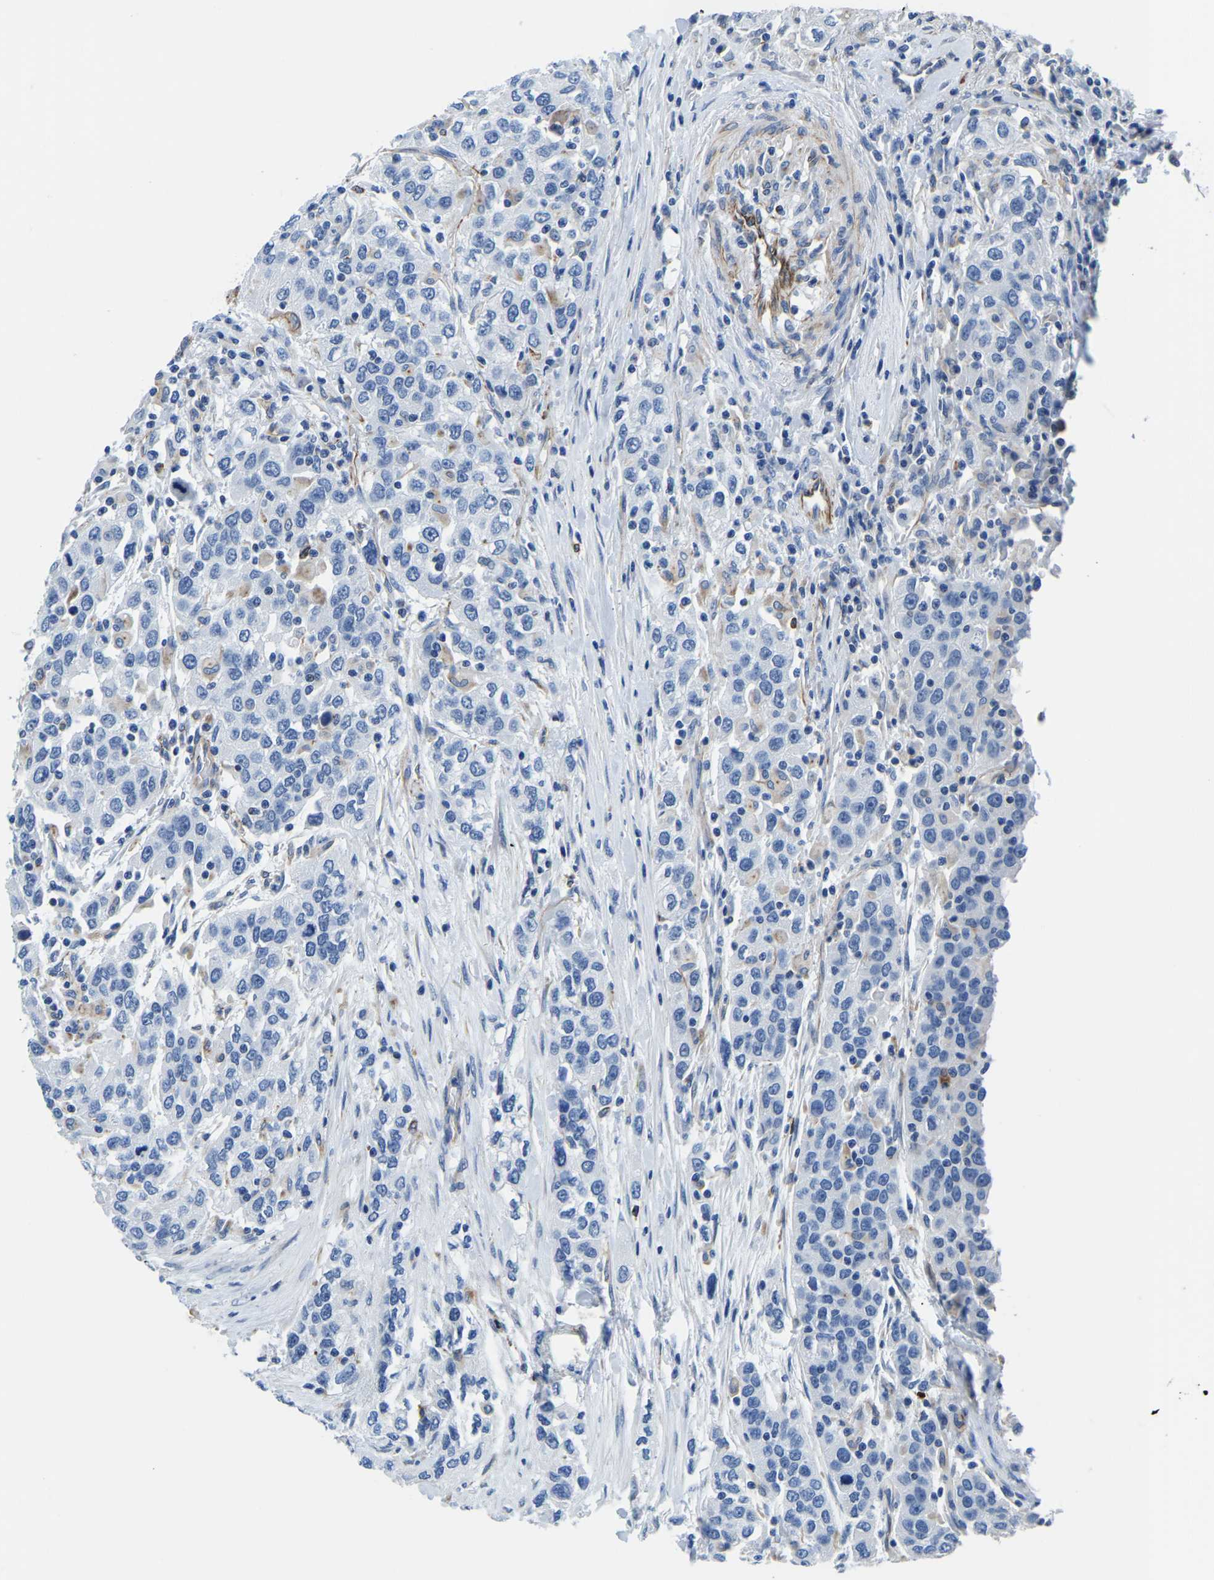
{"staining": {"intensity": "negative", "quantity": "none", "location": "none"}, "tissue": "urothelial cancer", "cell_type": "Tumor cells", "image_type": "cancer", "snomed": [{"axis": "morphology", "description": "Urothelial carcinoma, High grade"}, {"axis": "topography", "description": "Urinary bladder"}], "caption": "Immunohistochemistry (IHC) photomicrograph of human urothelial cancer stained for a protein (brown), which shows no positivity in tumor cells.", "gene": "MS4A3", "patient": {"sex": "female", "age": 80}}